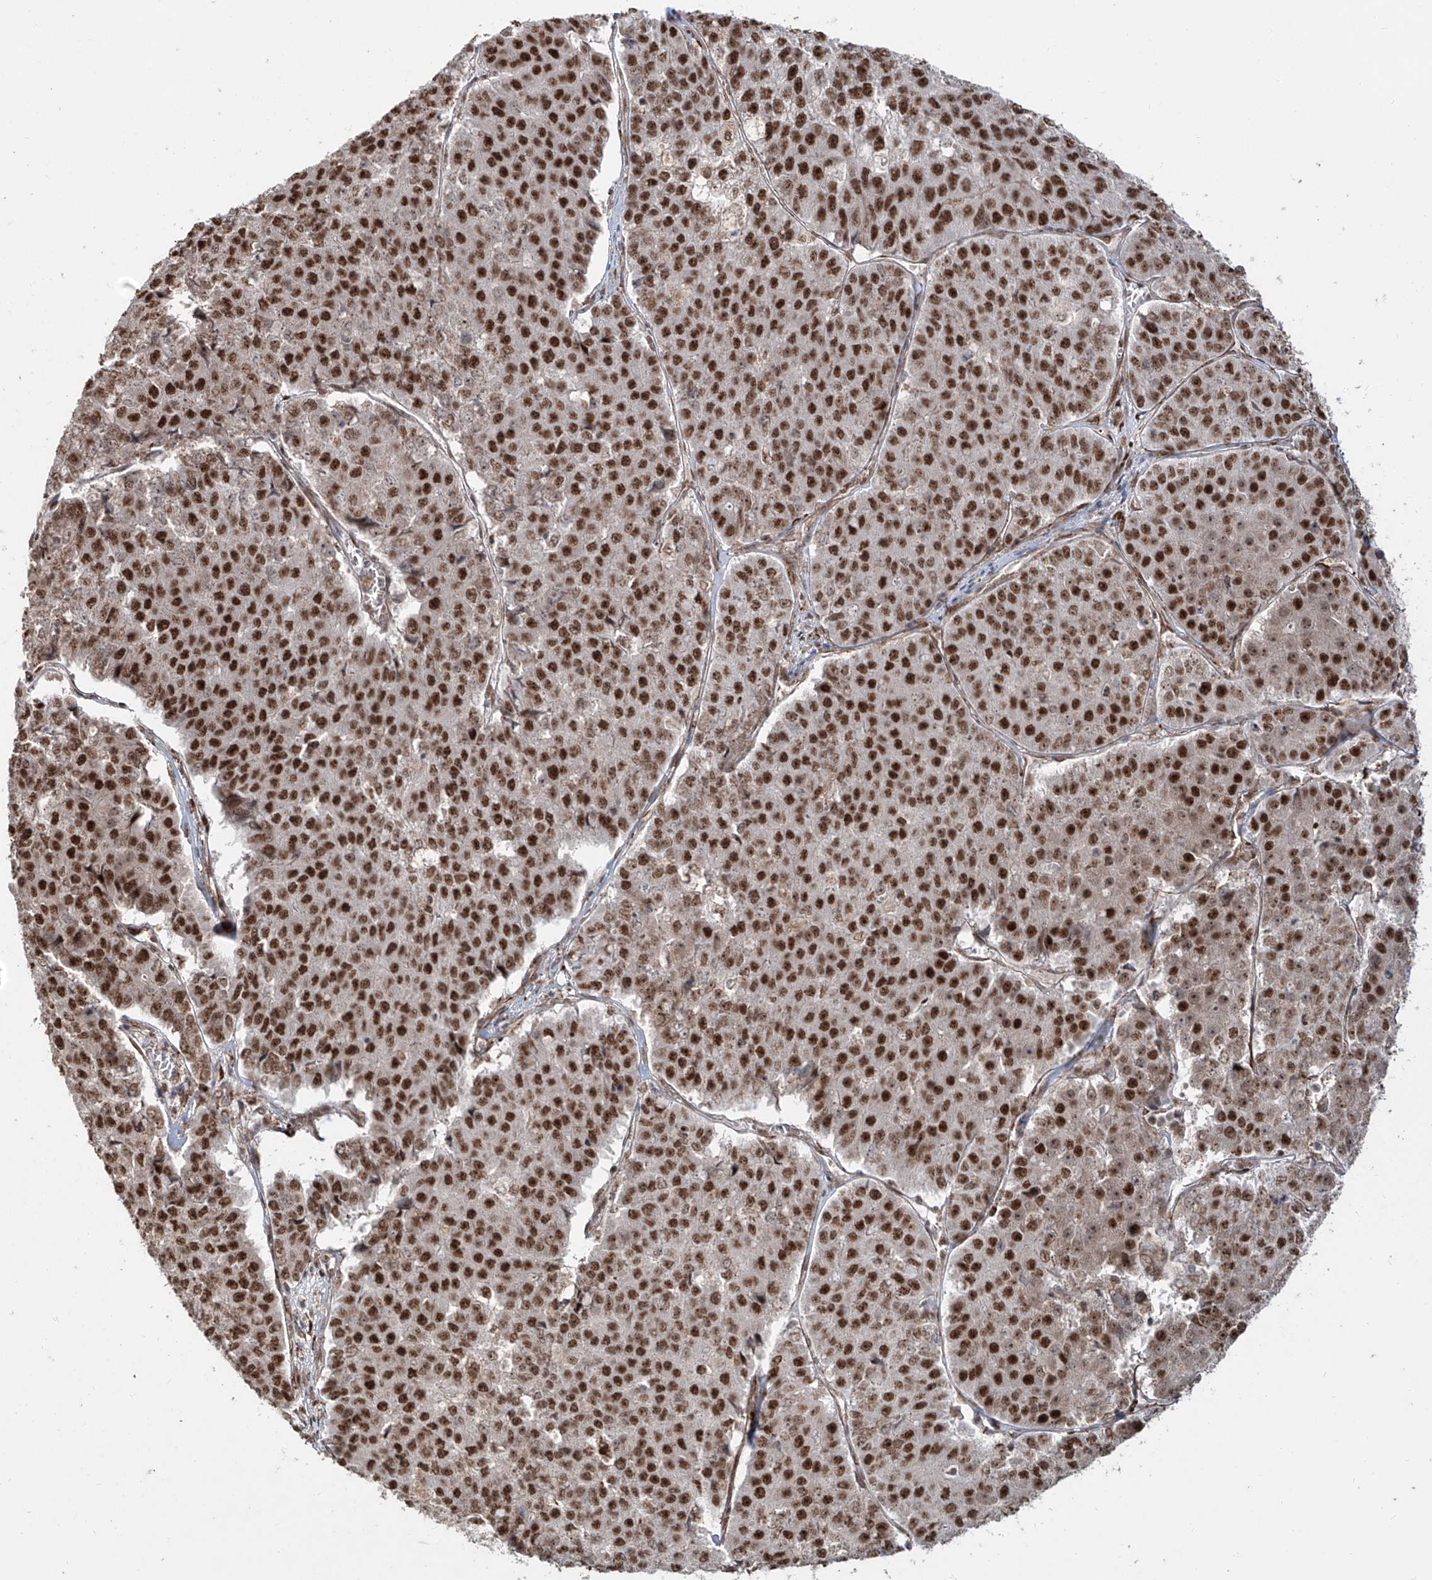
{"staining": {"intensity": "strong", "quantity": ">75%", "location": "nuclear"}, "tissue": "pancreatic cancer", "cell_type": "Tumor cells", "image_type": "cancer", "snomed": [{"axis": "morphology", "description": "Adenocarcinoma, NOS"}, {"axis": "topography", "description": "Pancreas"}], "caption": "Pancreatic cancer was stained to show a protein in brown. There is high levels of strong nuclear staining in about >75% of tumor cells.", "gene": "ZNF710", "patient": {"sex": "male", "age": 50}}